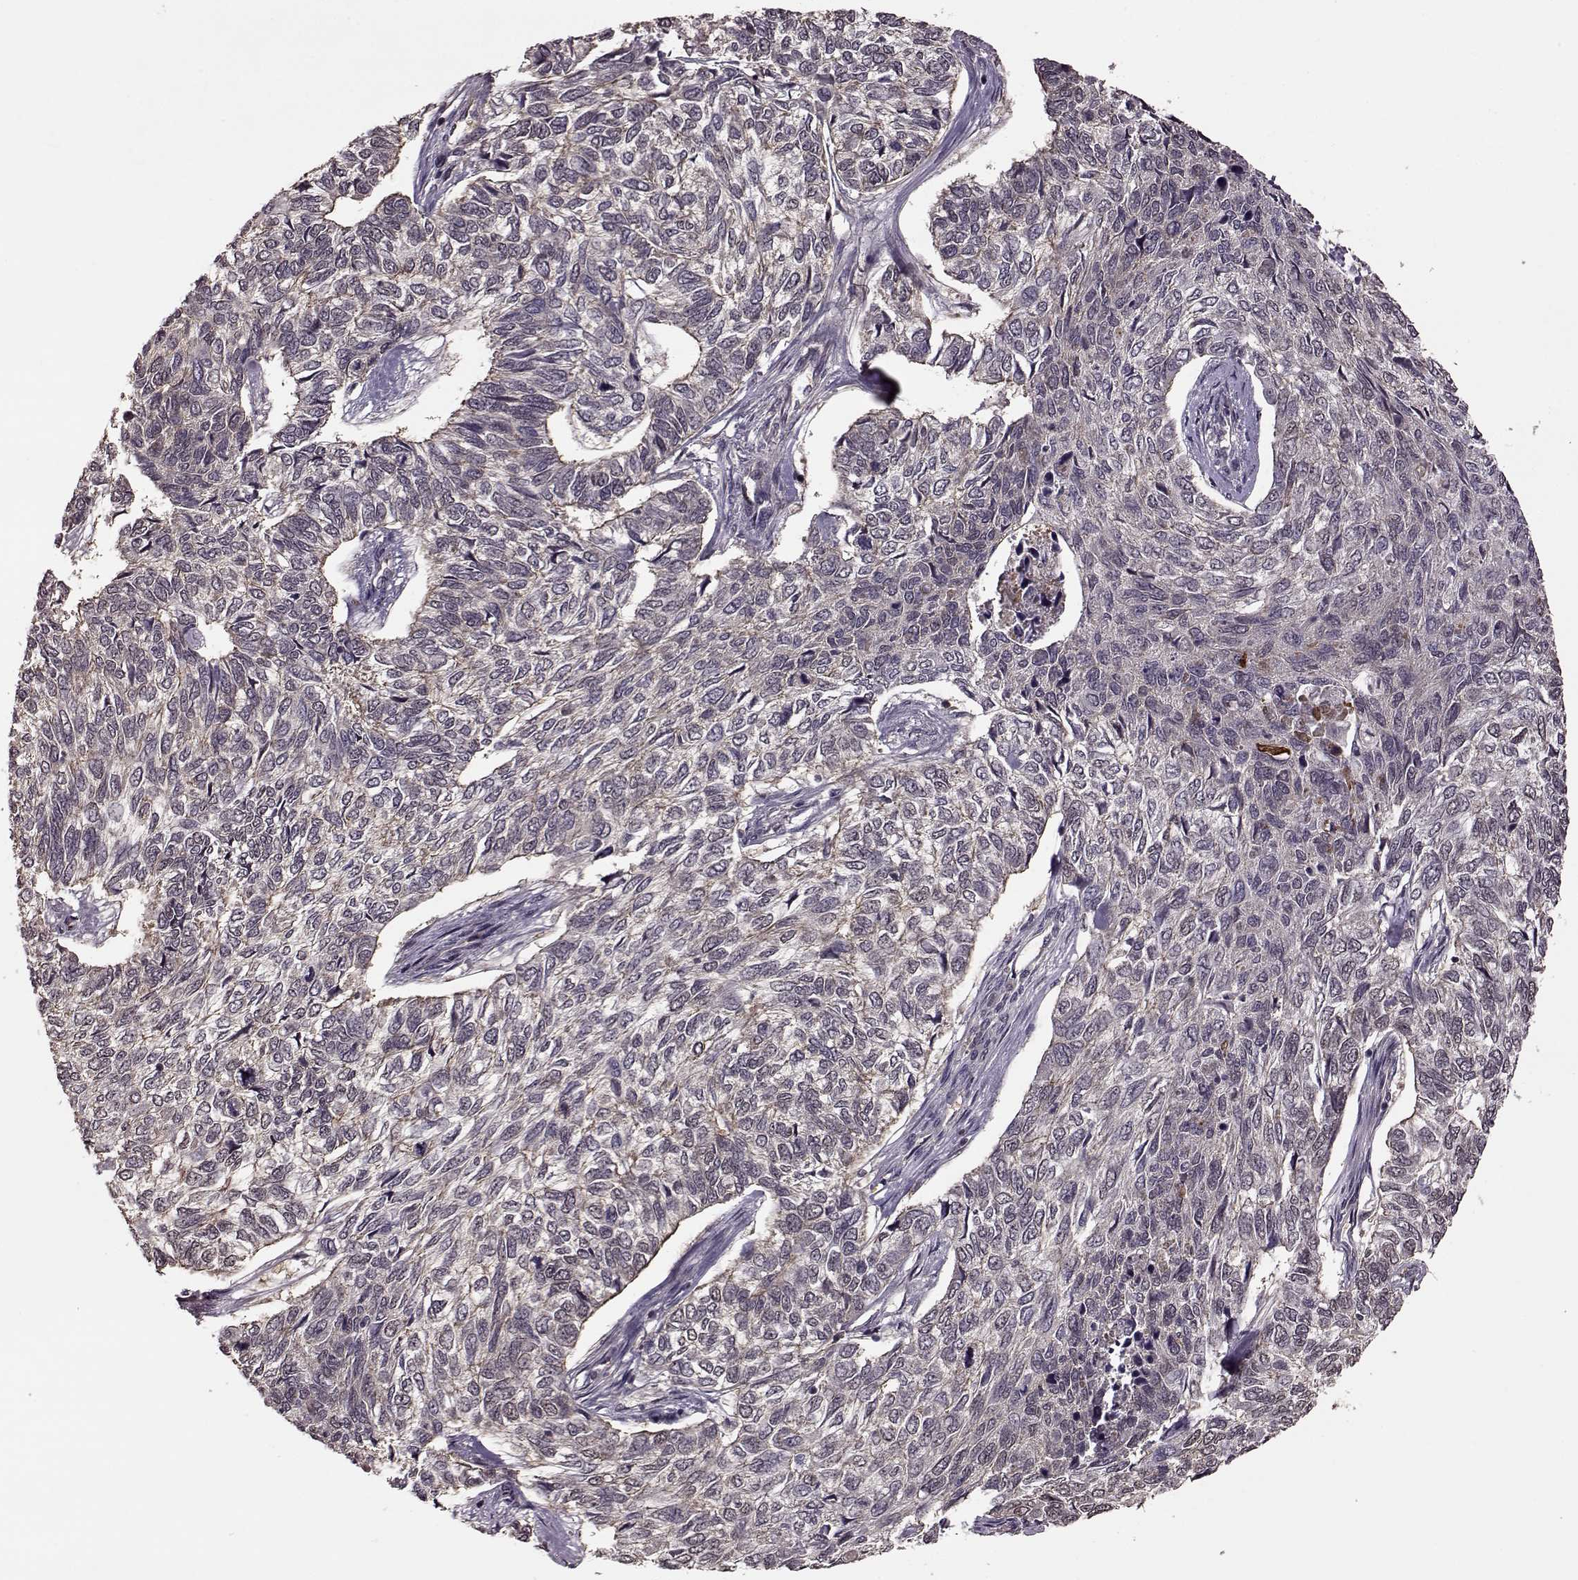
{"staining": {"intensity": "negative", "quantity": "none", "location": "none"}, "tissue": "skin cancer", "cell_type": "Tumor cells", "image_type": "cancer", "snomed": [{"axis": "morphology", "description": "Basal cell carcinoma"}, {"axis": "topography", "description": "Skin"}], "caption": "High magnification brightfield microscopy of skin cancer (basal cell carcinoma) stained with DAB (3,3'-diaminobenzidine) (brown) and counterstained with hematoxylin (blue): tumor cells show no significant staining. Nuclei are stained in blue.", "gene": "FTO", "patient": {"sex": "female", "age": 65}}